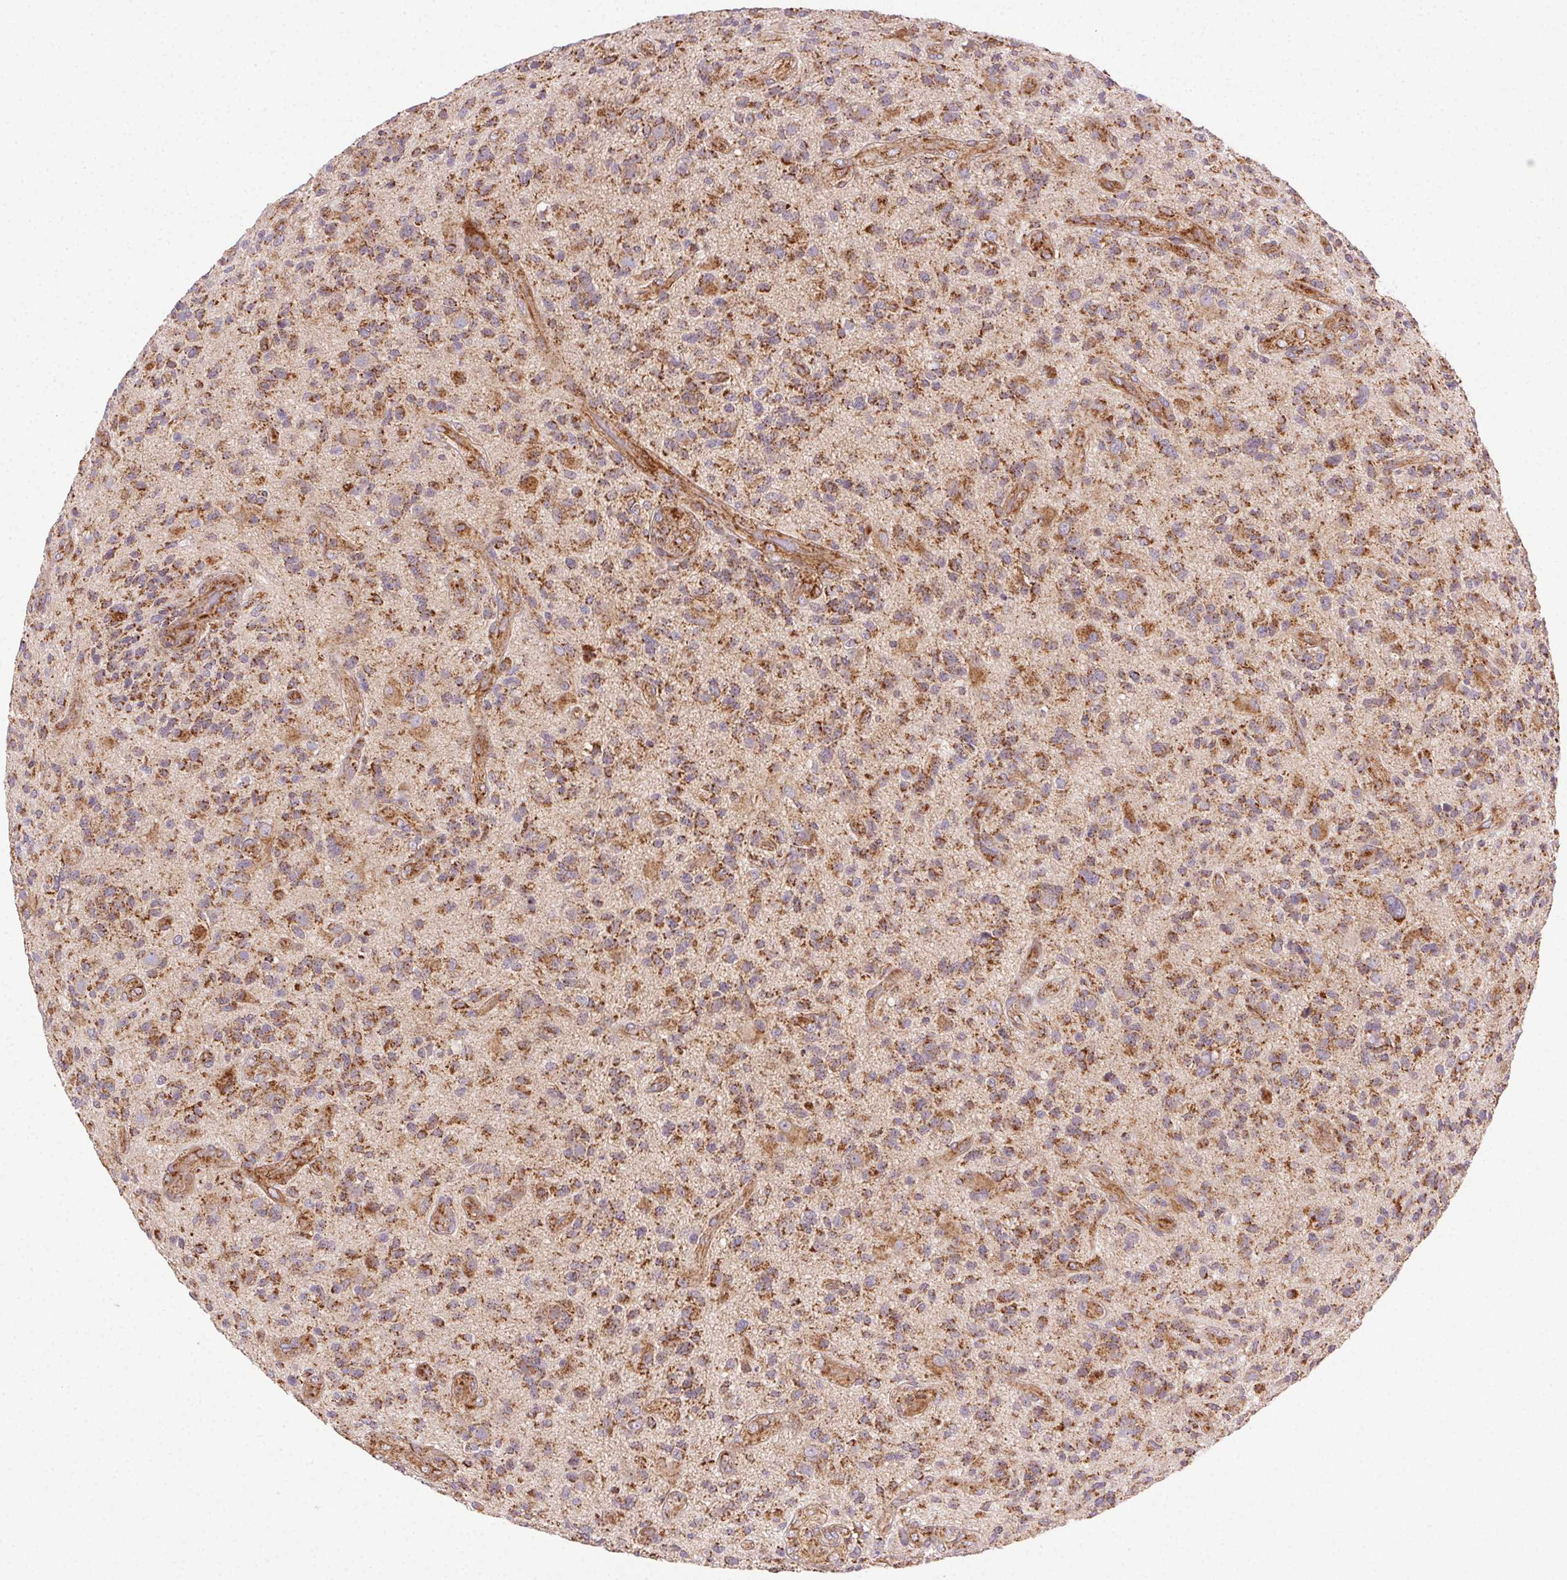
{"staining": {"intensity": "moderate", "quantity": ">75%", "location": "cytoplasmic/membranous"}, "tissue": "glioma", "cell_type": "Tumor cells", "image_type": "cancer", "snomed": [{"axis": "morphology", "description": "Glioma, malignant, High grade"}, {"axis": "topography", "description": "Brain"}], "caption": "High-magnification brightfield microscopy of glioma stained with DAB (3,3'-diaminobenzidine) (brown) and counterstained with hematoxylin (blue). tumor cells exhibit moderate cytoplasmic/membranous staining is appreciated in approximately>75% of cells. Ihc stains the protein in brown and the nuclei are stained blue.", "gene": "CLPB", "patient": {"sex": "male", "age": 47}}